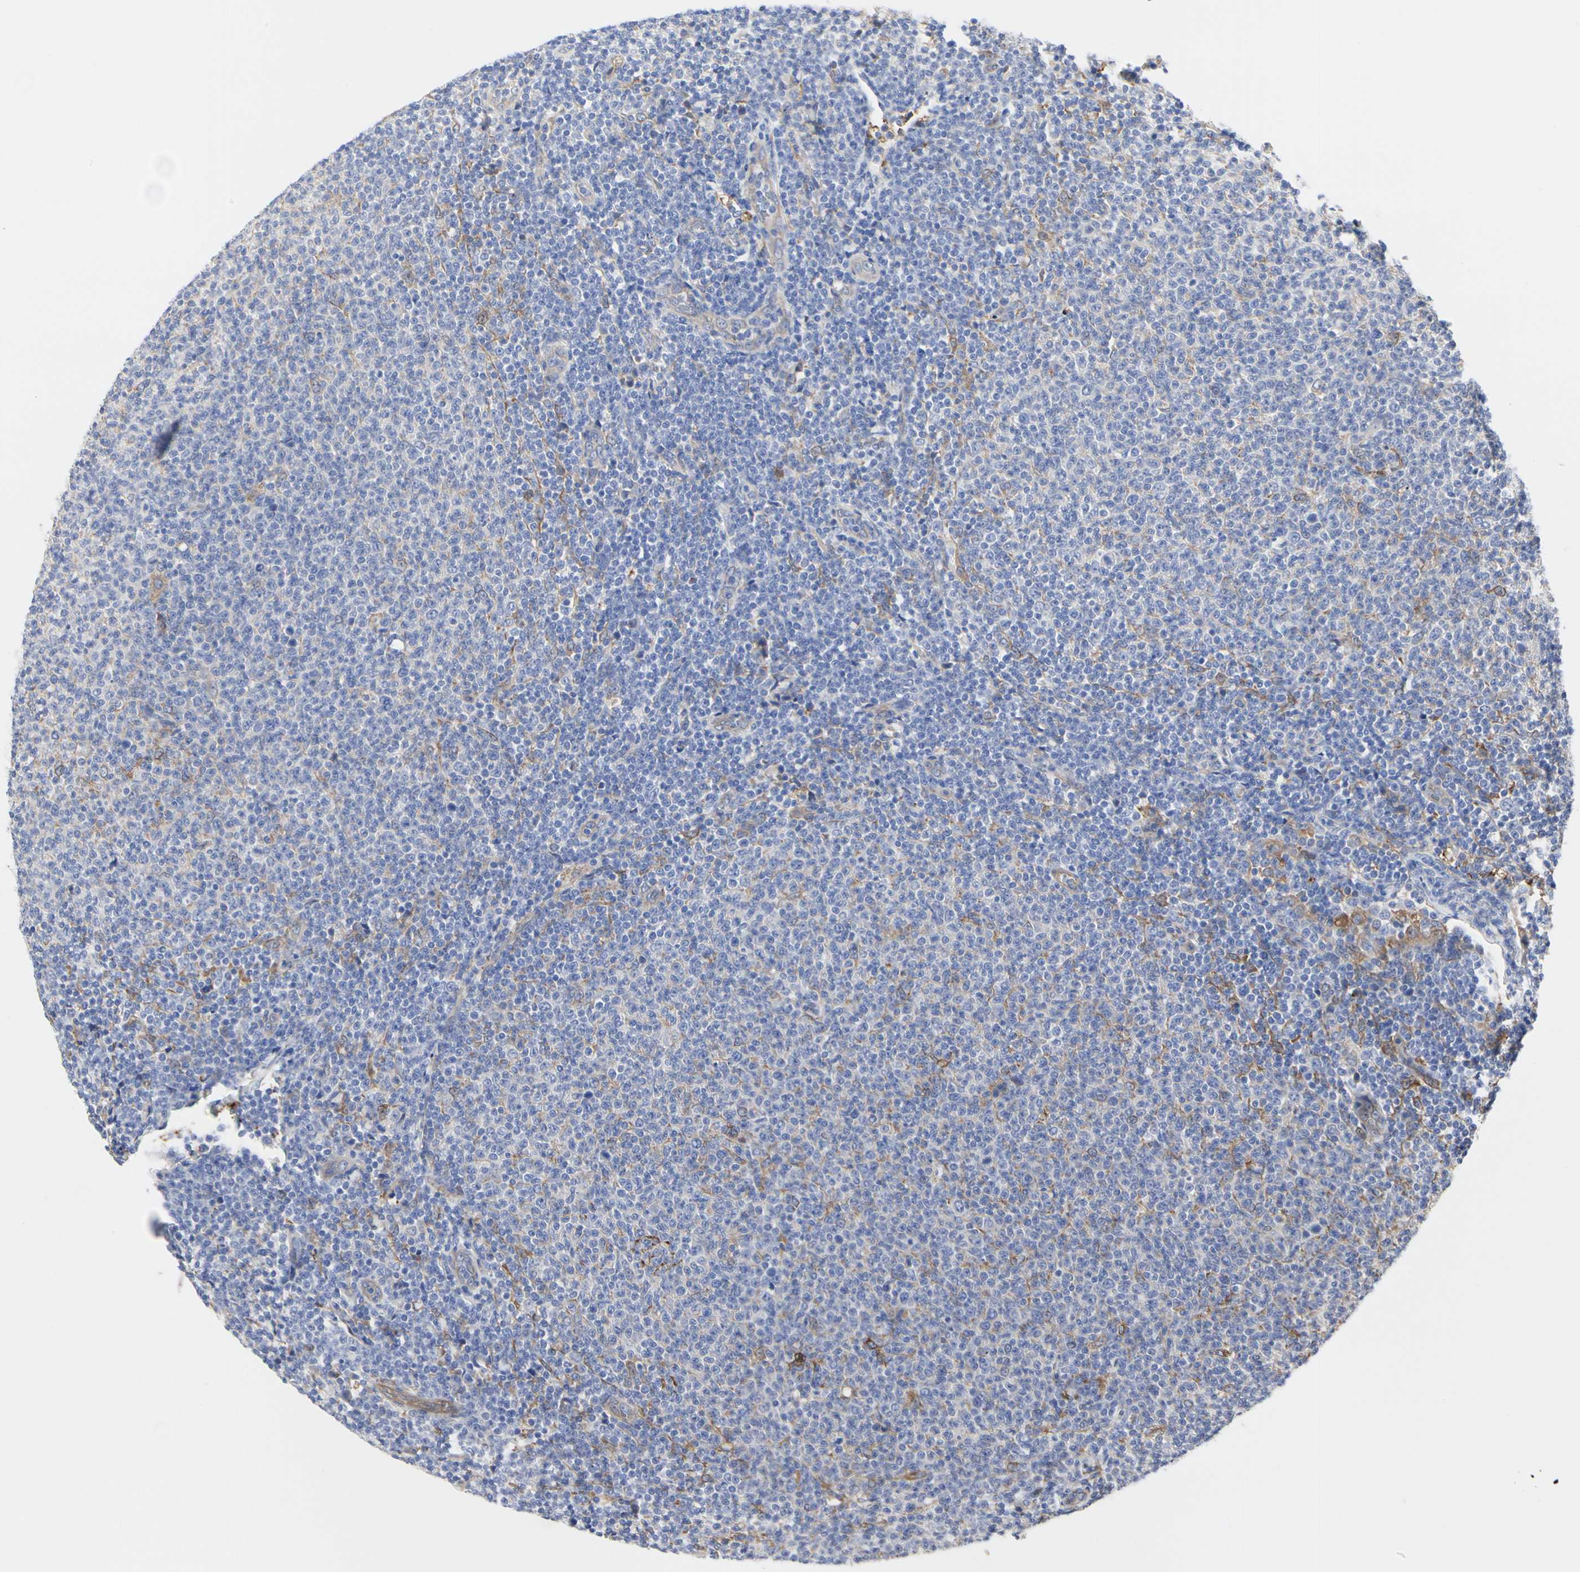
{"staining": {"intensity": "negative", "quantity": "none", "location": "none"}, "tissue": "lymphoma", "cell_type": "Tumor cells", "image_type": "cancer", "snomed": [{"axis": "morphology", "description": "Malignant lymphoma, non-Hodgkin's type, Low grade"}, {"axis": "topography", "description": "Lymph node"}], "caption": "High power microscopy micrograph of an immunohistochemistry photomicrograph of low-grade malignant lymphoma, non-Hodgkin's type, revealing no significant positivity in tumor cells.", "gene": "C3orf52", "patient": {"sex": "male", "age": 66}}